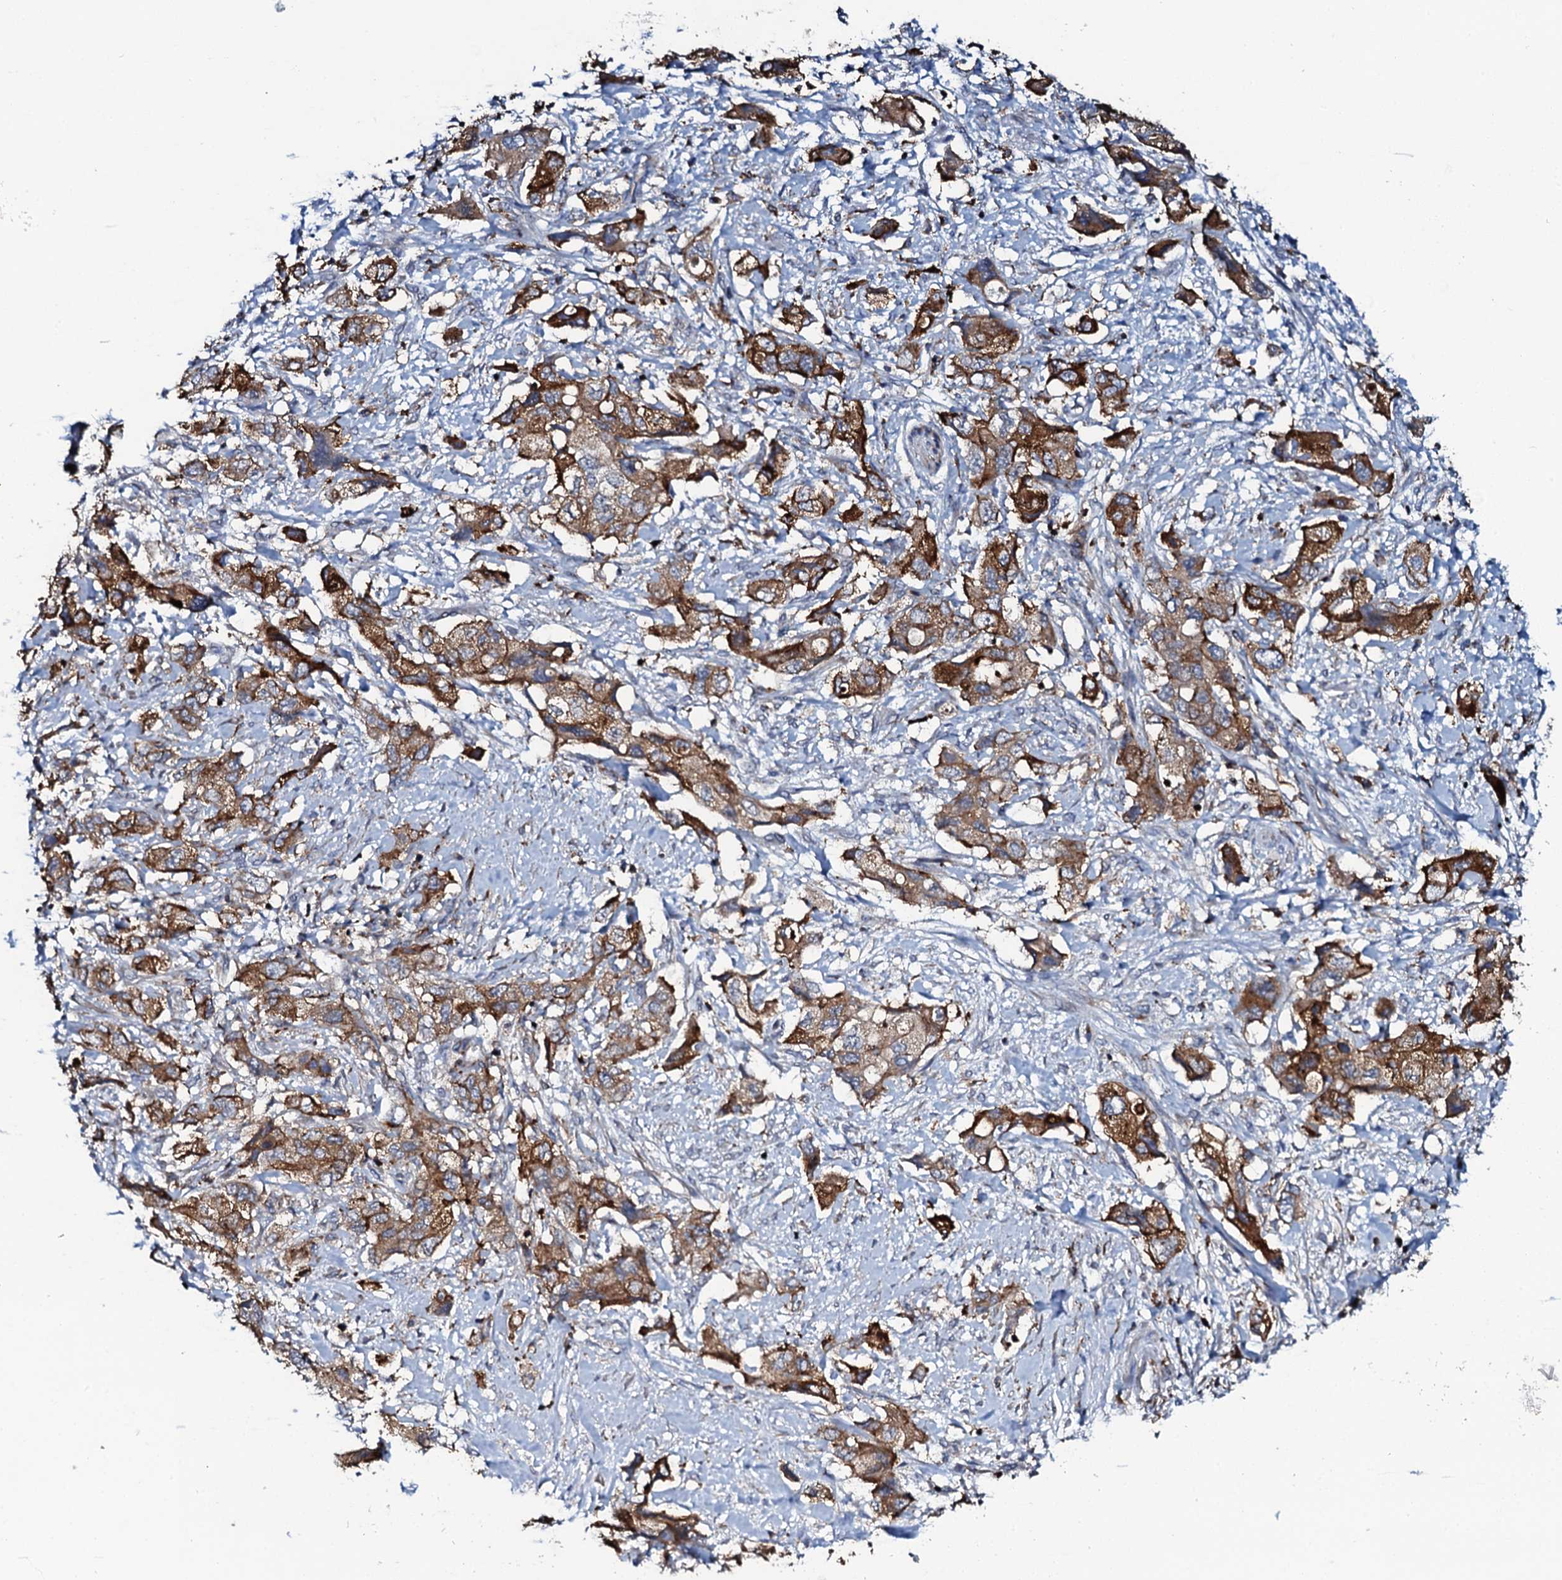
{"staining": {"intensity": "strong", "quantity": ">75%", "location": "cytoplasmic/membranous"}, "tissue": "pancreatic cancer", "cell_type": "Tumor cells", "image_type": "cancer", "snomed": [{"axis": "morphology", "description": "Adenocarcinoma, NOS"}, {"axis": "topography", "description": "Pancreas"}], "caption": "A high amount of strong cytoplasmic/membranous staining is identified in about >75% of tumor cells in pancreatic adenocarcinoma tissue.", "gene": "VAMP8", "patient": {"sex": "female", "age": 73}}